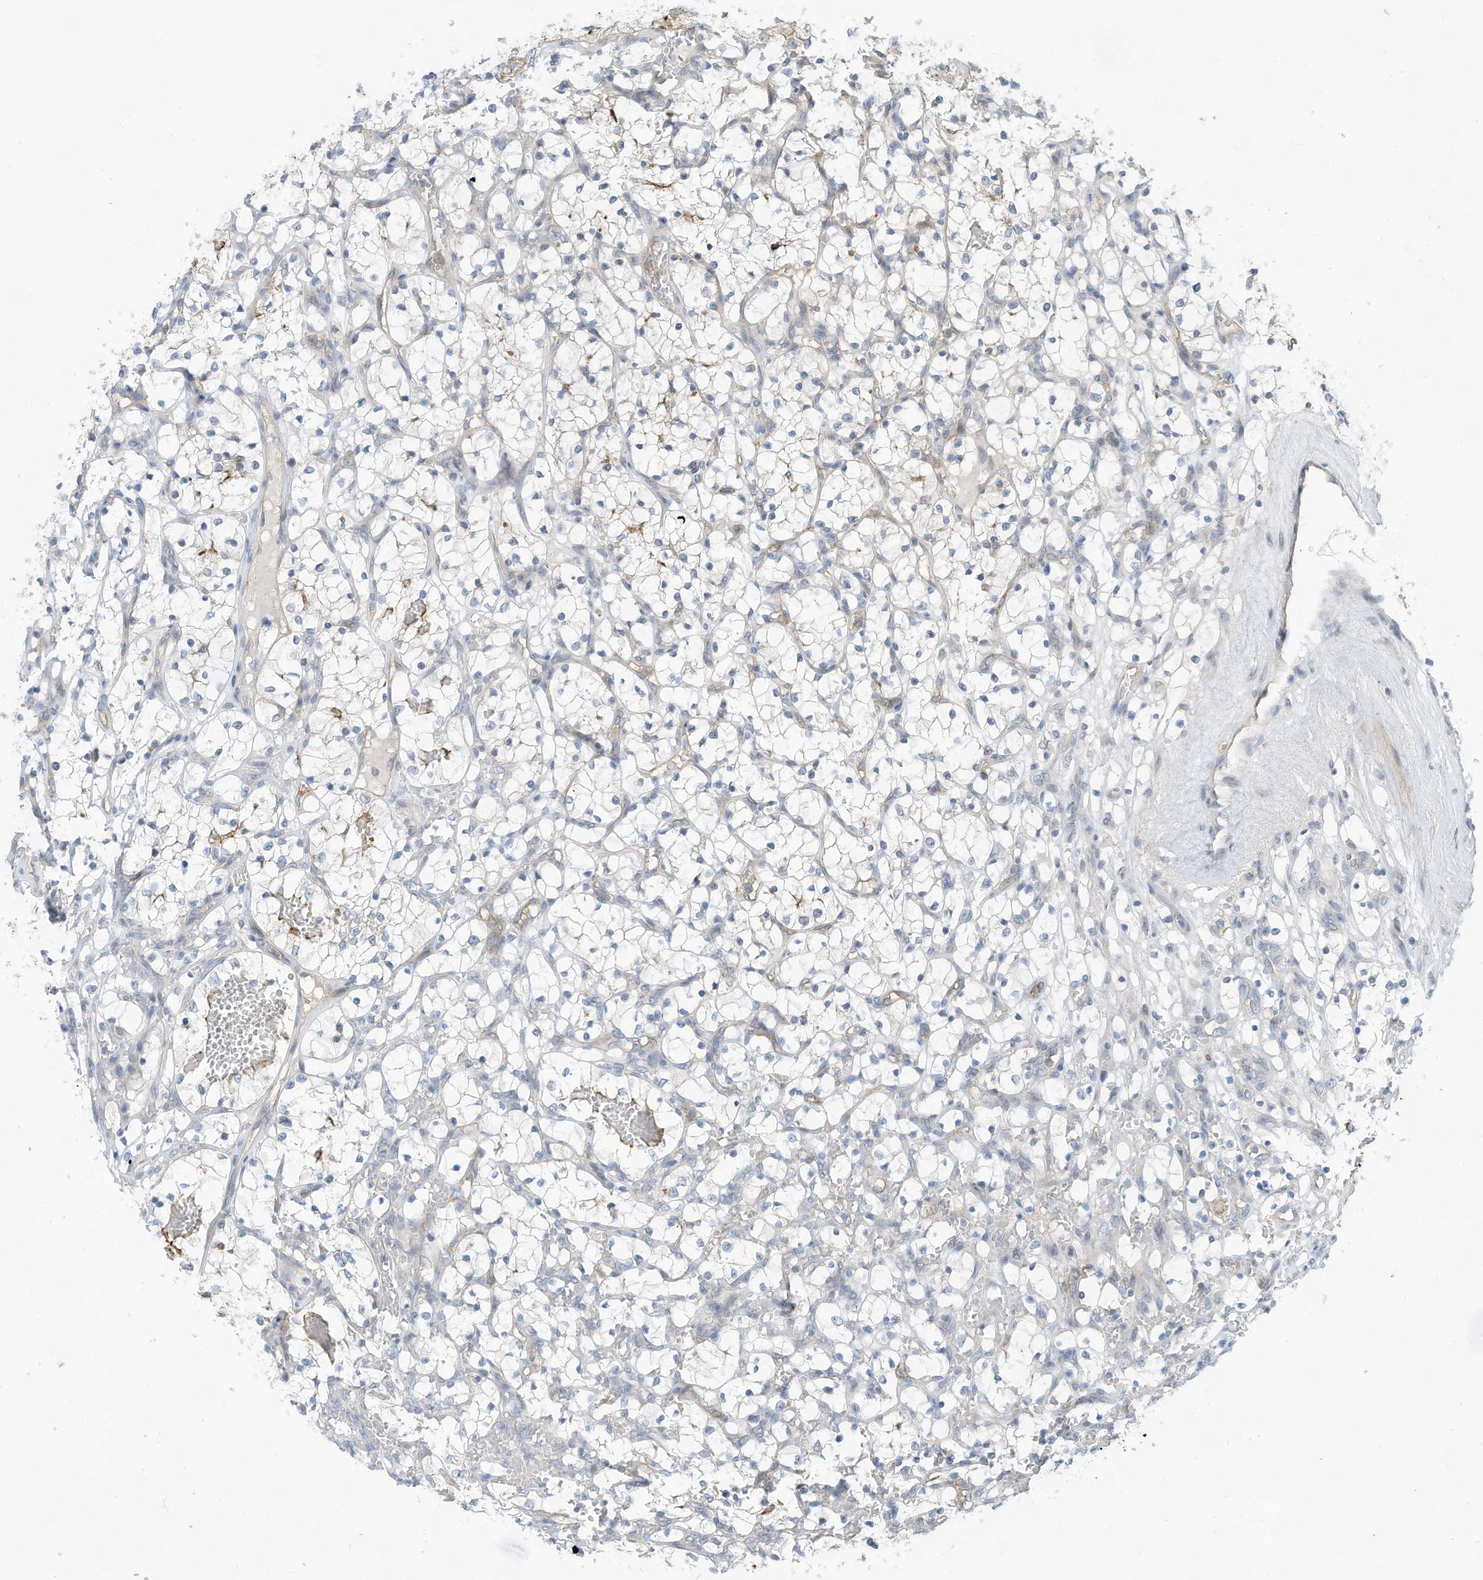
{"staining": {"intensity": "negative", "quantity": "none", "location": "none"}, "tissue": "renal cancer", "cell_type": "Tumor cells", "image_type": "cancer", "snomed": [{"axis": "morphology", "description": "Adenocarcinoma, NOS"}, {"axis": "topography", "description": "Kidney"}], "caption": "Immunohistochemistry histopathology image of neoplastic tissue: human renal cancer (adenocarcinoma) stained with DAB exhibits no significant protein expression in tumor cells.", "gene": "SLC1A5", "patient": {"sex": "female", "age": 69}}